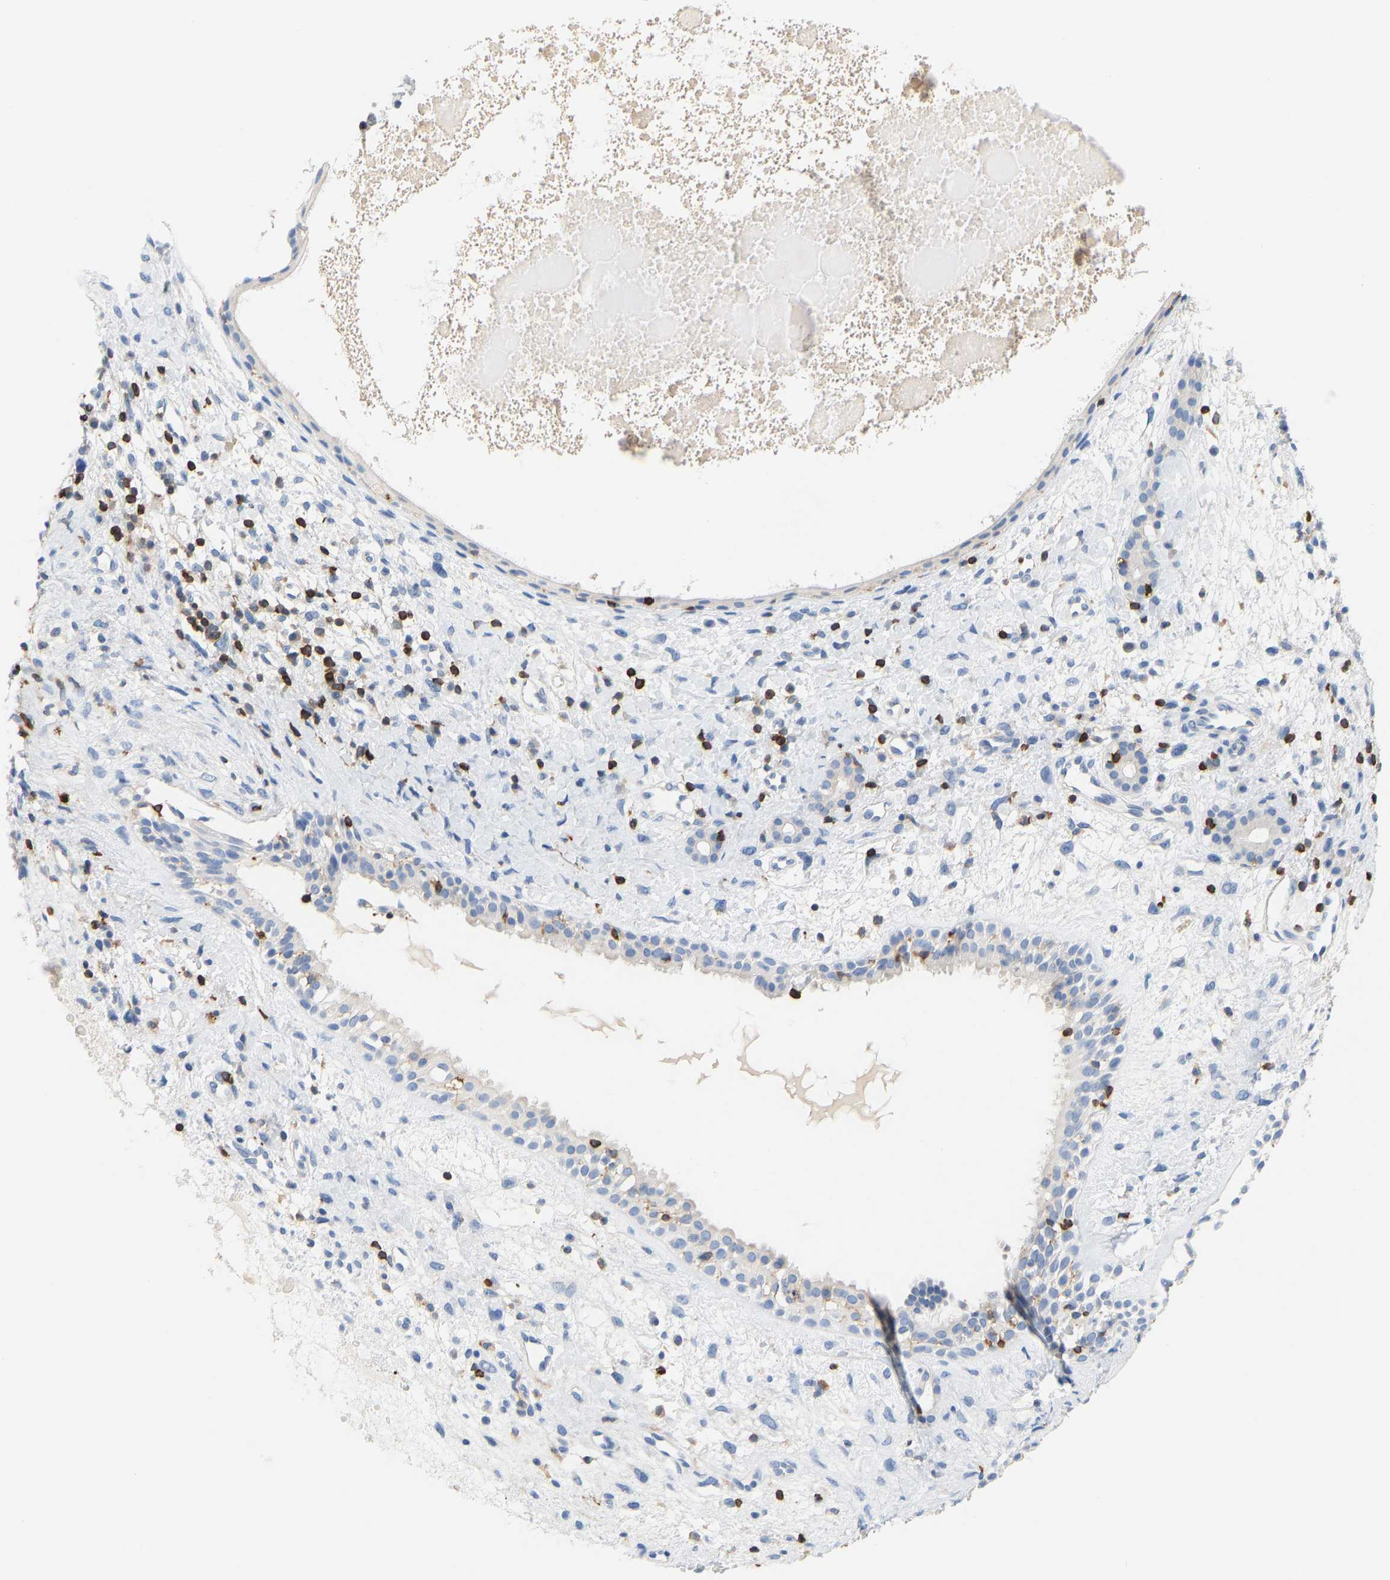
{"staining": {"intensity": "negative", "quantity": "none", "location": "none"}, "tissue": "nasopharynx", "cell_type": "Respiratory epithelial cells", "image_type": "normal", "snomed": [{"axis": "morphology", "description": "Normal tissue, NOS"}, {"axis": "topography", "description": "Nasopharynx"}], "caption": "This is an immunohistochemistry micrograph of benign nasopharynx. There is no expression in respiratory epithelial cells.", "gene": "EVL", "patient": {"sex": "male", "age": 22}}